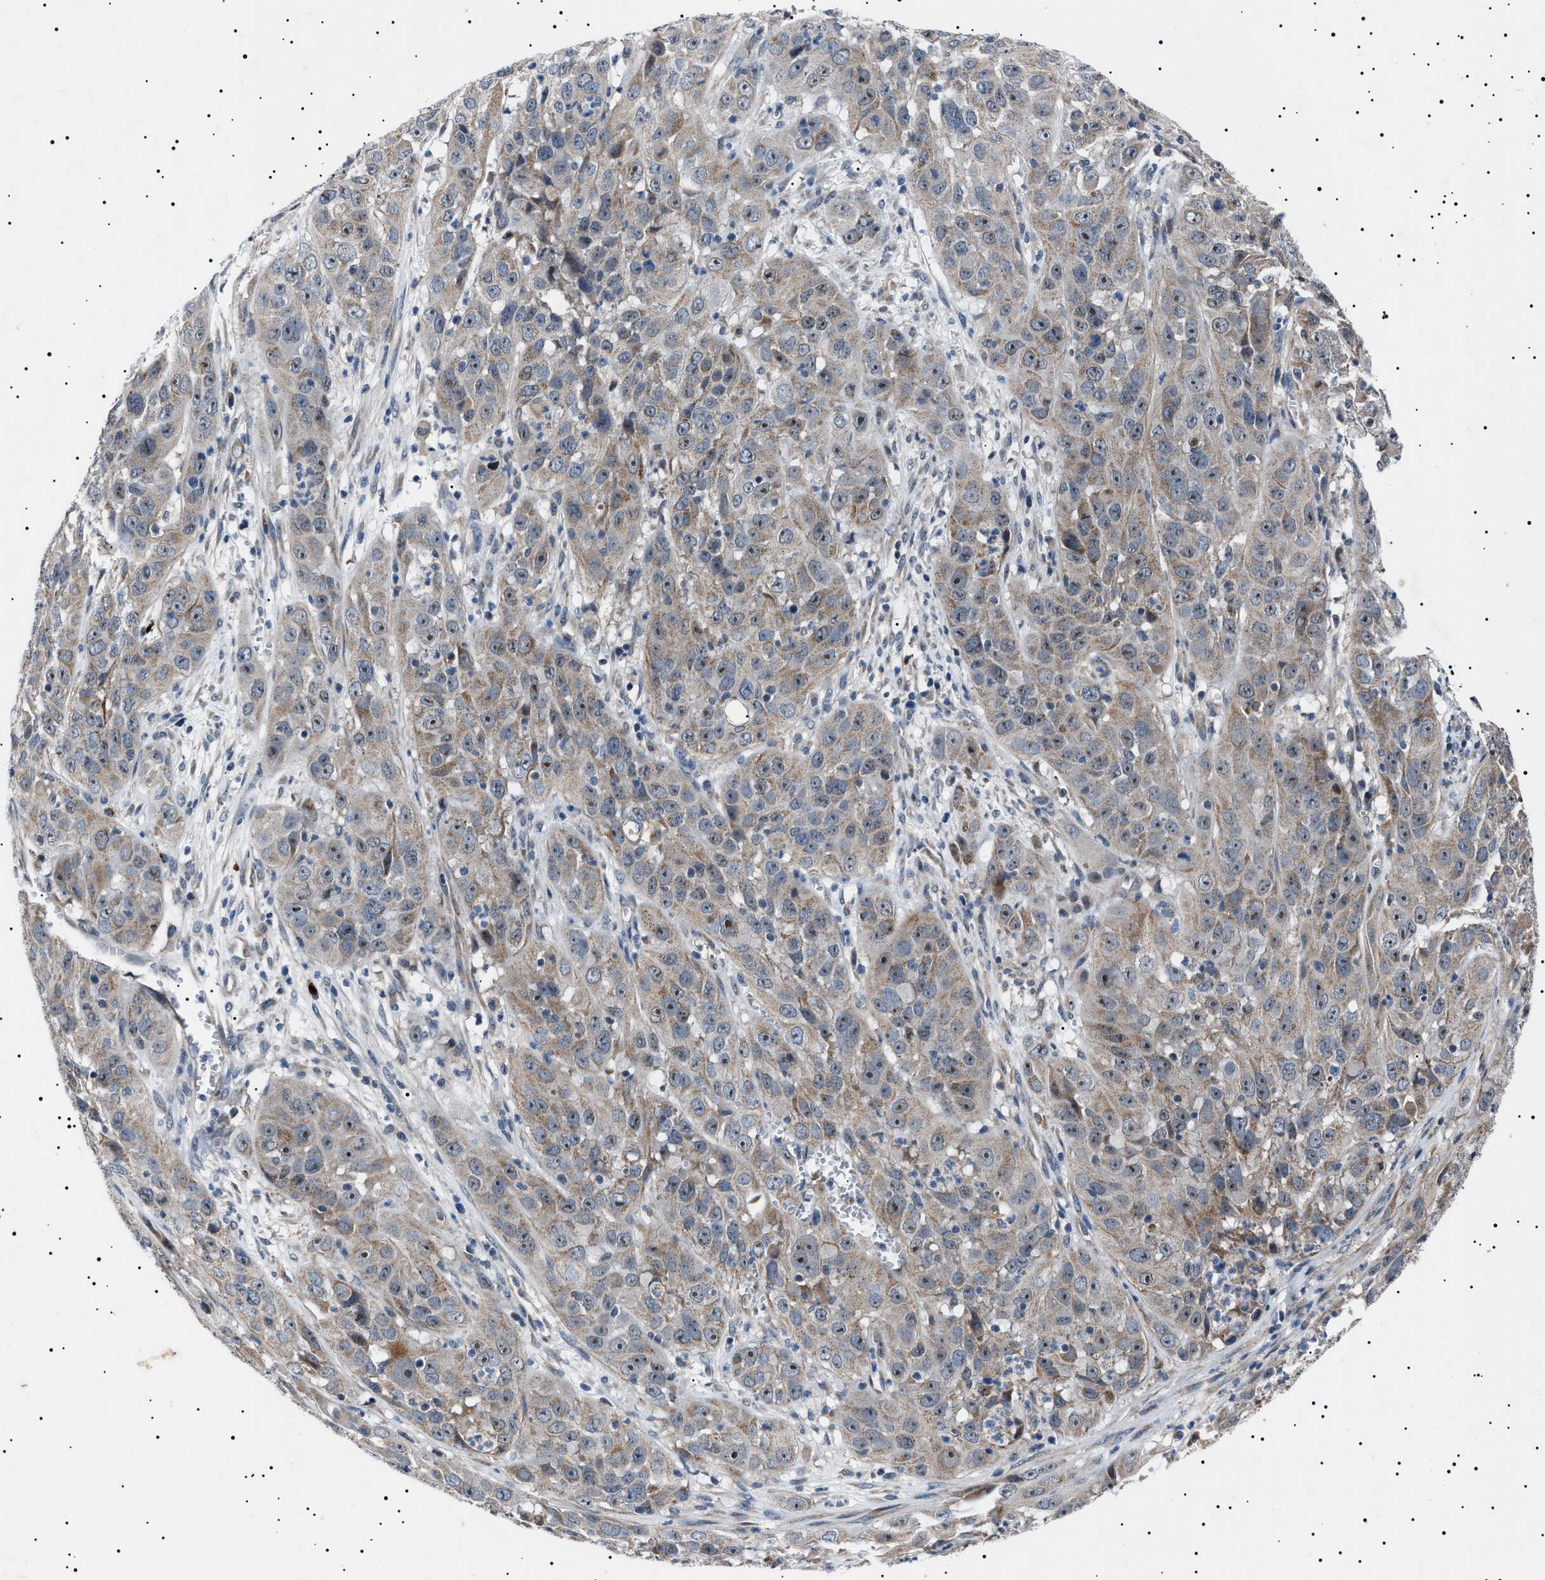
{"staining": {"intensity": "weak", "quantity": ">75%", "location": "cytoplasmic/membranous,nuclear"}, "tissue": "cervical cancer", "cell_type": "Tumor cells", "image_type": "cancer", "snomed": [{"axis": "morphology", "description": "Squamous cell carcinoma, NOS"}, {"axis": "topography", "description": "Cervix"}], "caption": "IHC staining of cervical squamous cell carcinoma, which demonstrates low levels of weak cytoplasmic/membranous and nuclear positivity in approximately >75% of tumor cells indicating weak cytoplasmic/membranous and nuclear protein staining. The staining was performed using DAB (brown) for protein detection and nuclei were counterstained in hematoxylin (blue).", "gene": "PTRH1", "patient": {"sex": "female", "age": 32}}